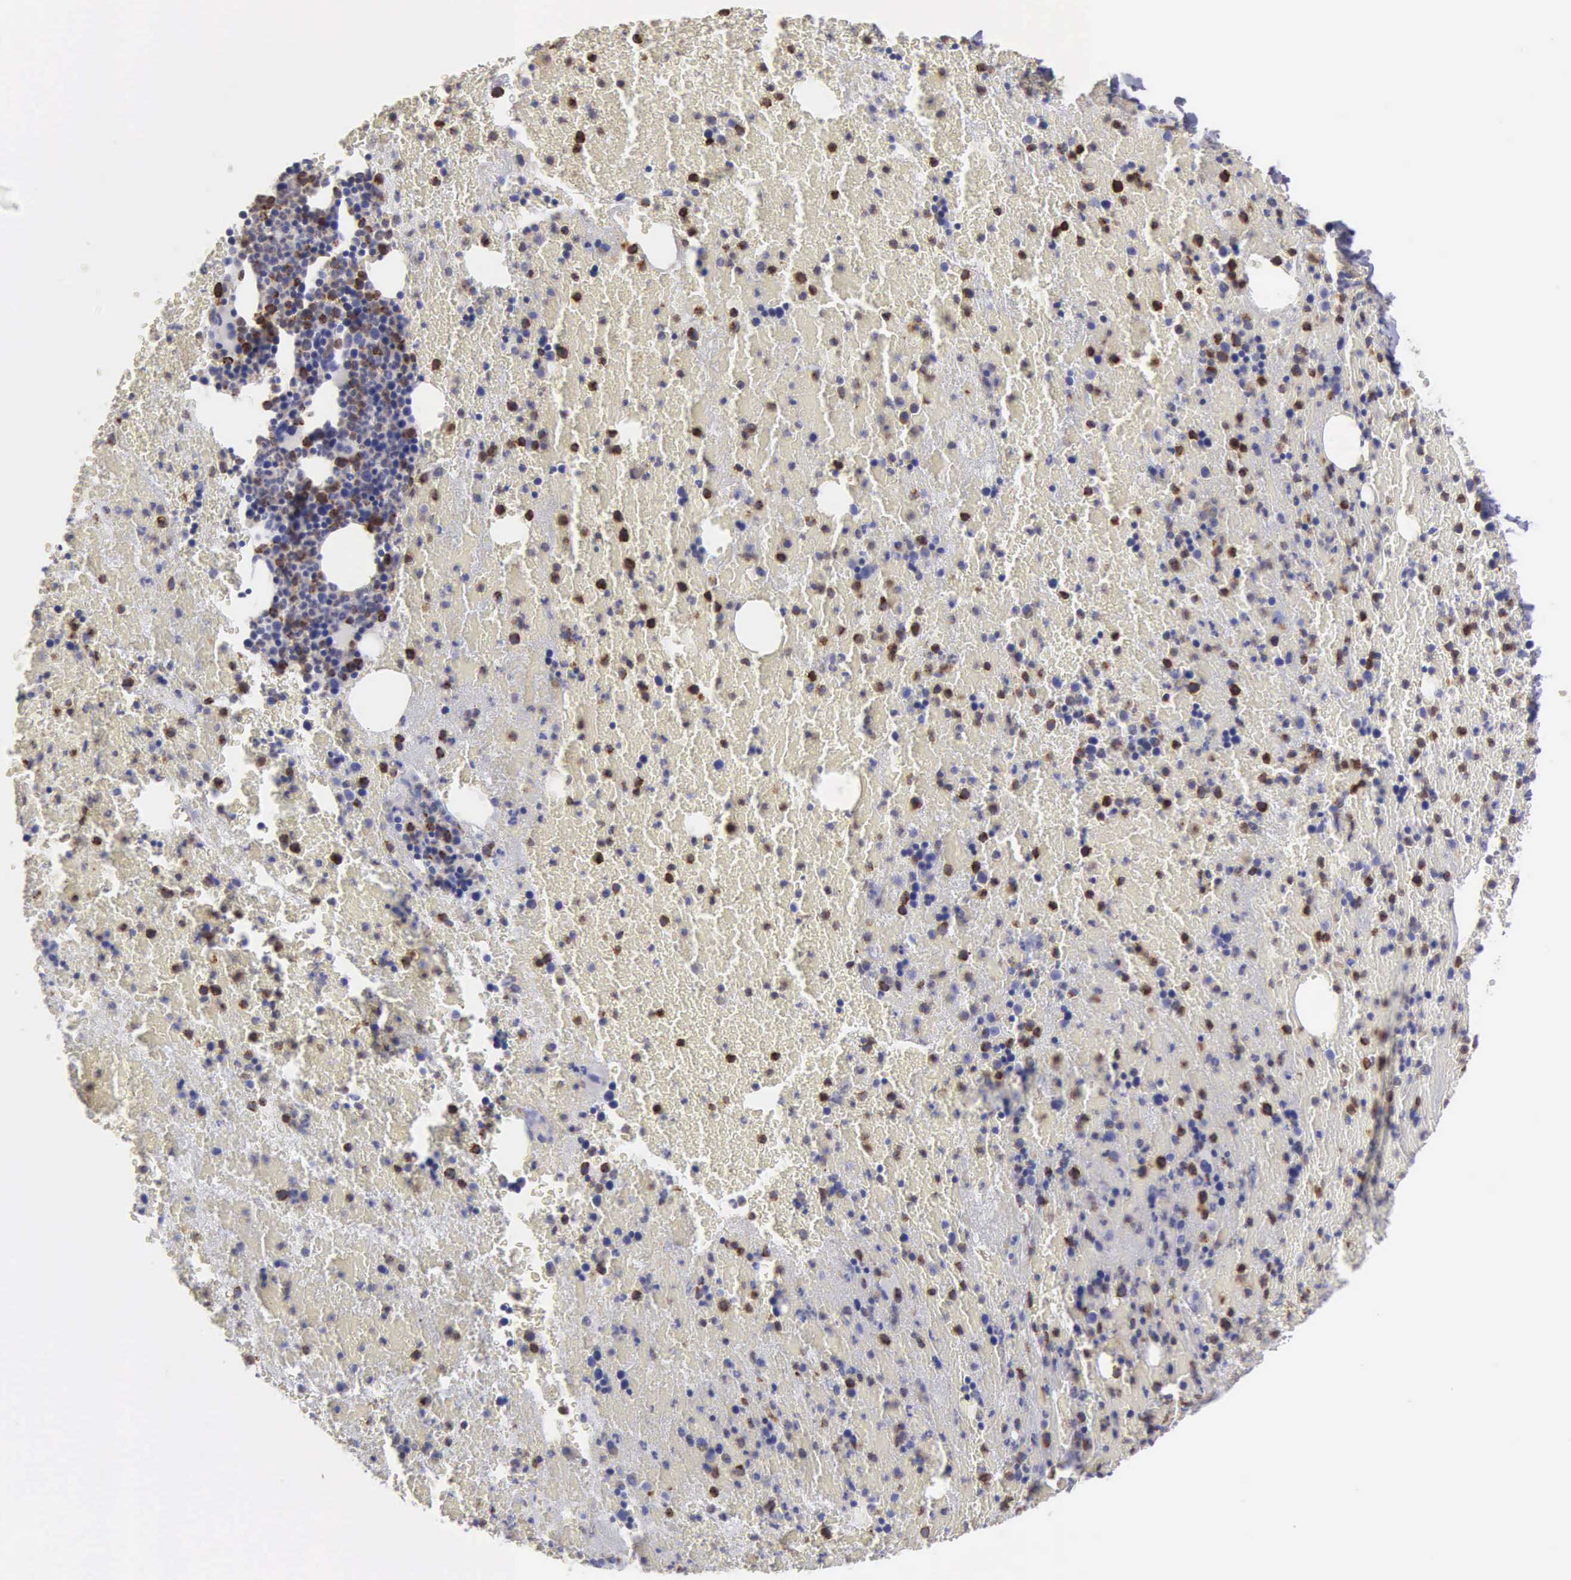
{"staining": {"intensity": "moderate", "quantity": "<25%", "location": "cytoplasmic/membranous"}, "tissue": "bone marrow", "cell_type": "Hematopoietic cells", "image_type": "normal", "snomed": [{"axis": "morphology", "description": "Normal tissue, NOS"}, {"axis": "topography", "description": "Bone marrow"}], "caption": "Bone marrow stained with immunohistochemistry reveals moderate cytoplasmic/membranous expression in about <25% of hematopoietic cells. (Stains: DAB in brown, nuclei in blue, Microscopy: brightfield microscopy at high magnification).", "gene": "TYRP1", "patient": {"sex": "female", "age": 53}}